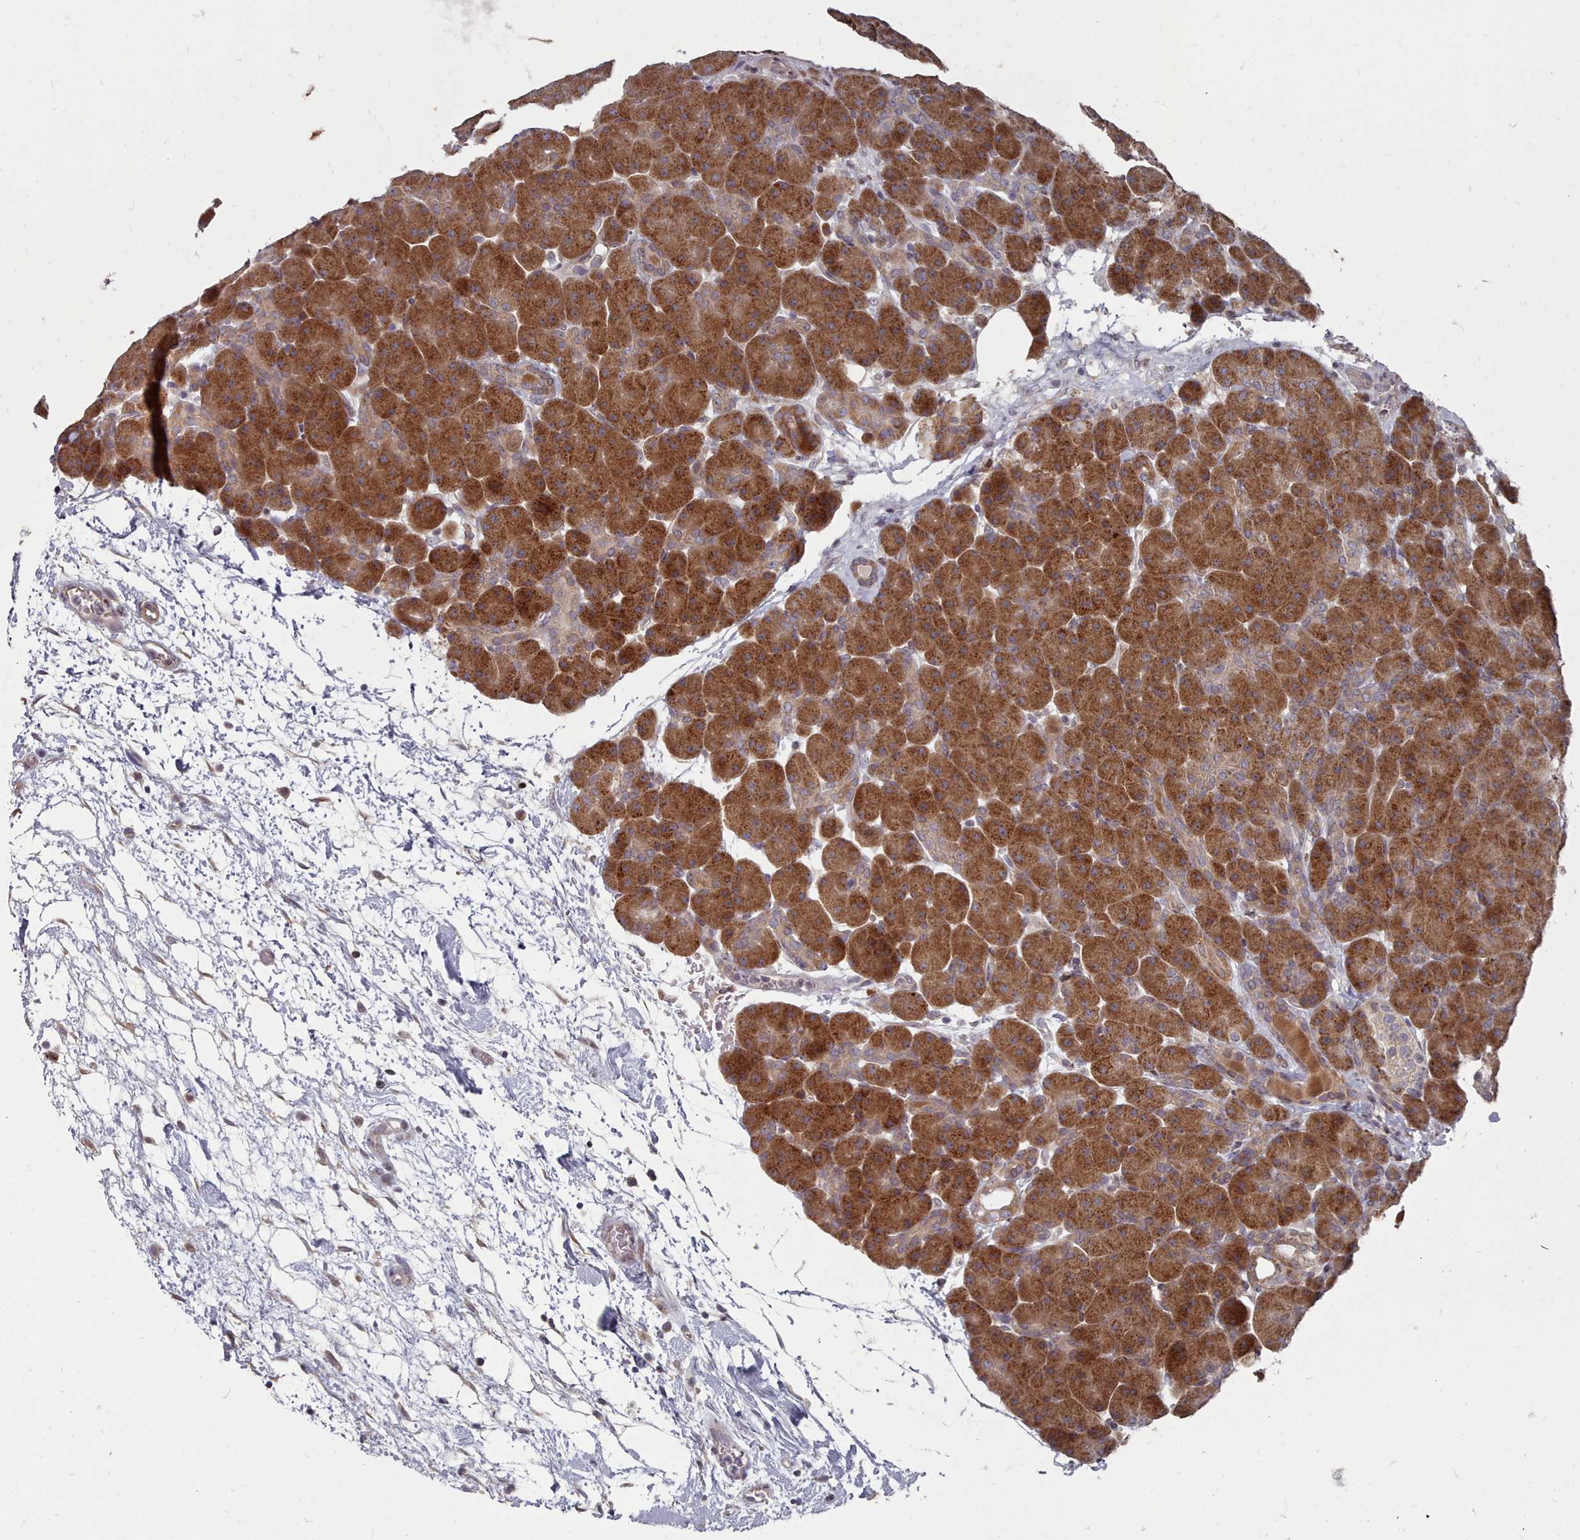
{"staining": {"intensity": "strong", "quantity": ">75%", "location": "cytoplasmic/membranous"}, "tissue": "pancreas", "cell_type": "Exocrine glandular cells", "image_type": "normal", "snomed": [{"axis": "morphology", "description": "Normal tissue, NOS"}, {"axis": "topography", "description": "Pancreas"}], "caption": "Normal pancreas exhibits strong cytoplasmic/membranous expression in about >75% of exocrine glandular cells Nuclei are stained in blue..", "gene": "ACKR3", "patient": {"sex": "male", "age": 66}}